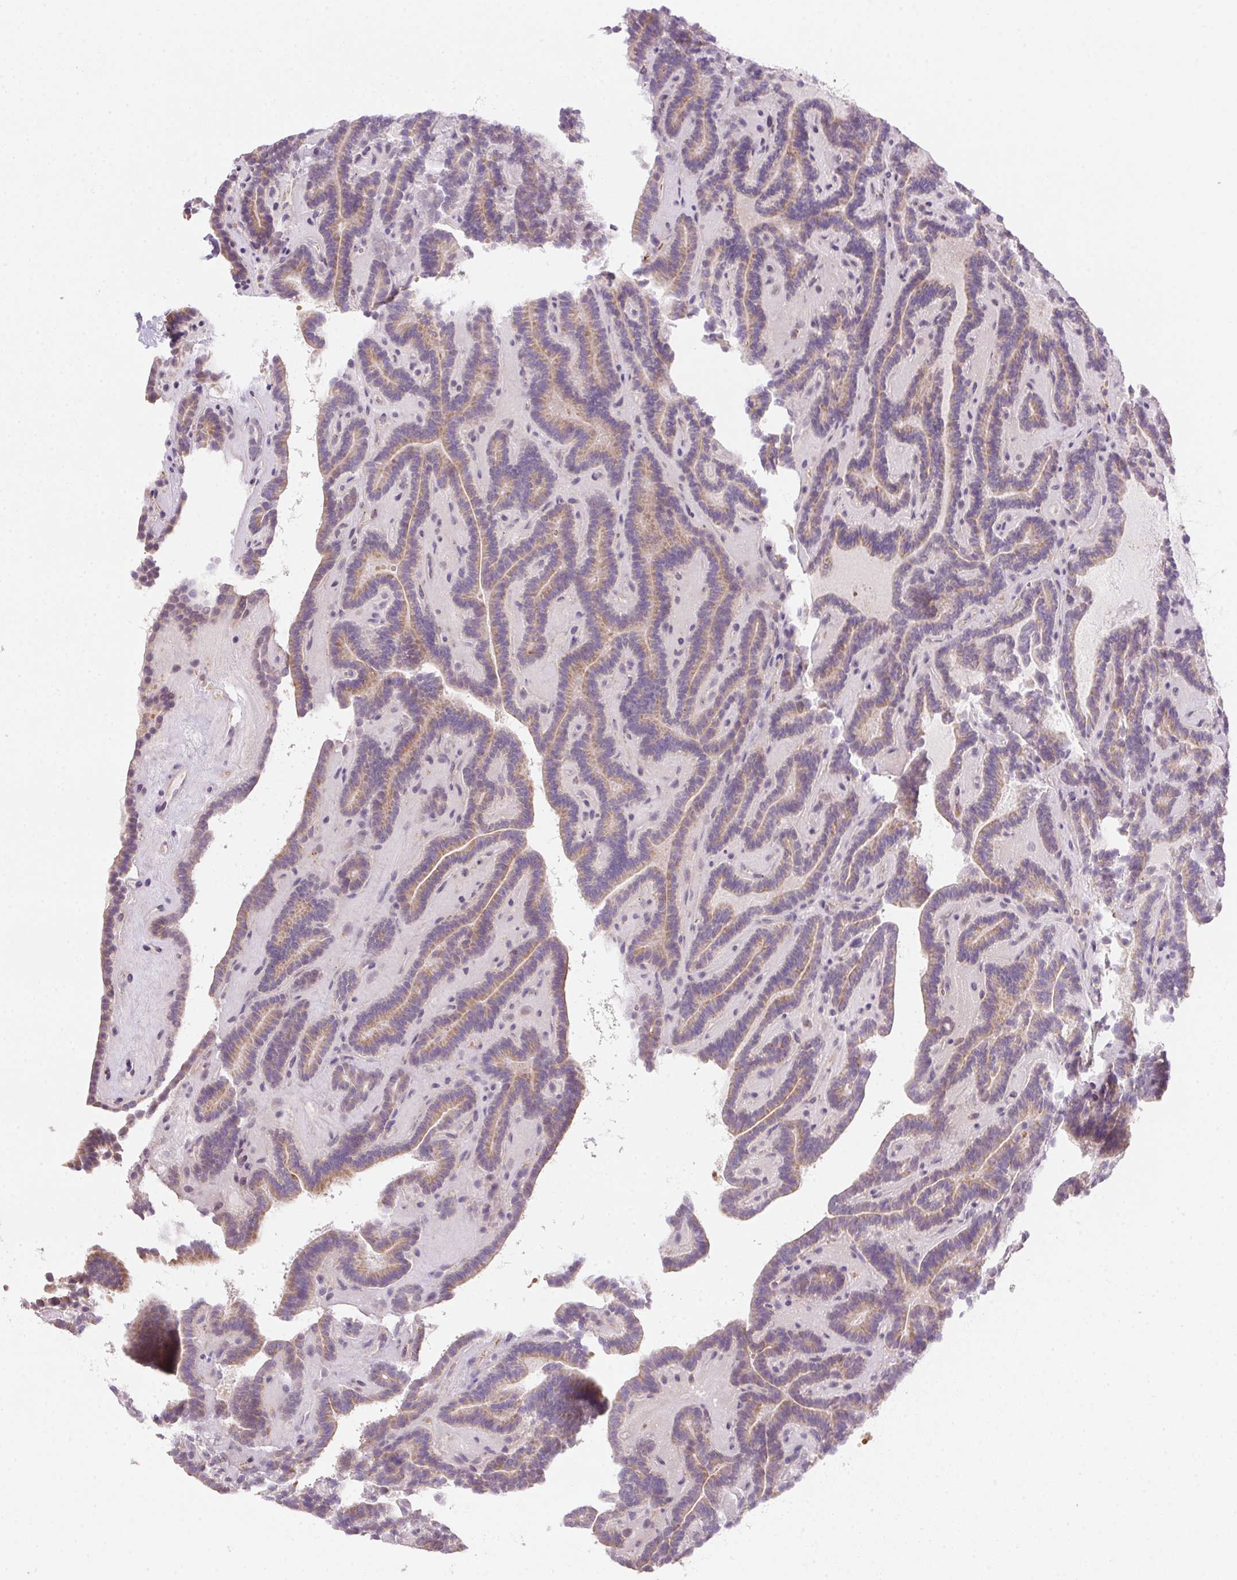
{"staining": {"intensity": "weak", "quantity": "25%-75%", "location": "cytoplasmic/membranous"}, "tissue": "thyroid cancer", "cell_type": "Tumor cells", "image_type": "cancer", "snomed": [{"axis": "morphology", "description": "Papillary adenocarcinoma, NOS"}, {"axis": "topography", "description": "Thyroid gland"}], "caption": "High-magnification brightfield microscopy of thyroid cancer (papillary adenocarcinoma) stained with DAB (brown) and counterstained with hematoxylin (blue). tumor cells exhibit weak cytoplasmic/membranous expression is appreciated in approximately25%-75% of cells. The protein of interest is shown in brown color, while the nuclei are stained blue.", "gene": "METTL13", "patient": {"sex": "female", "age": 21}}